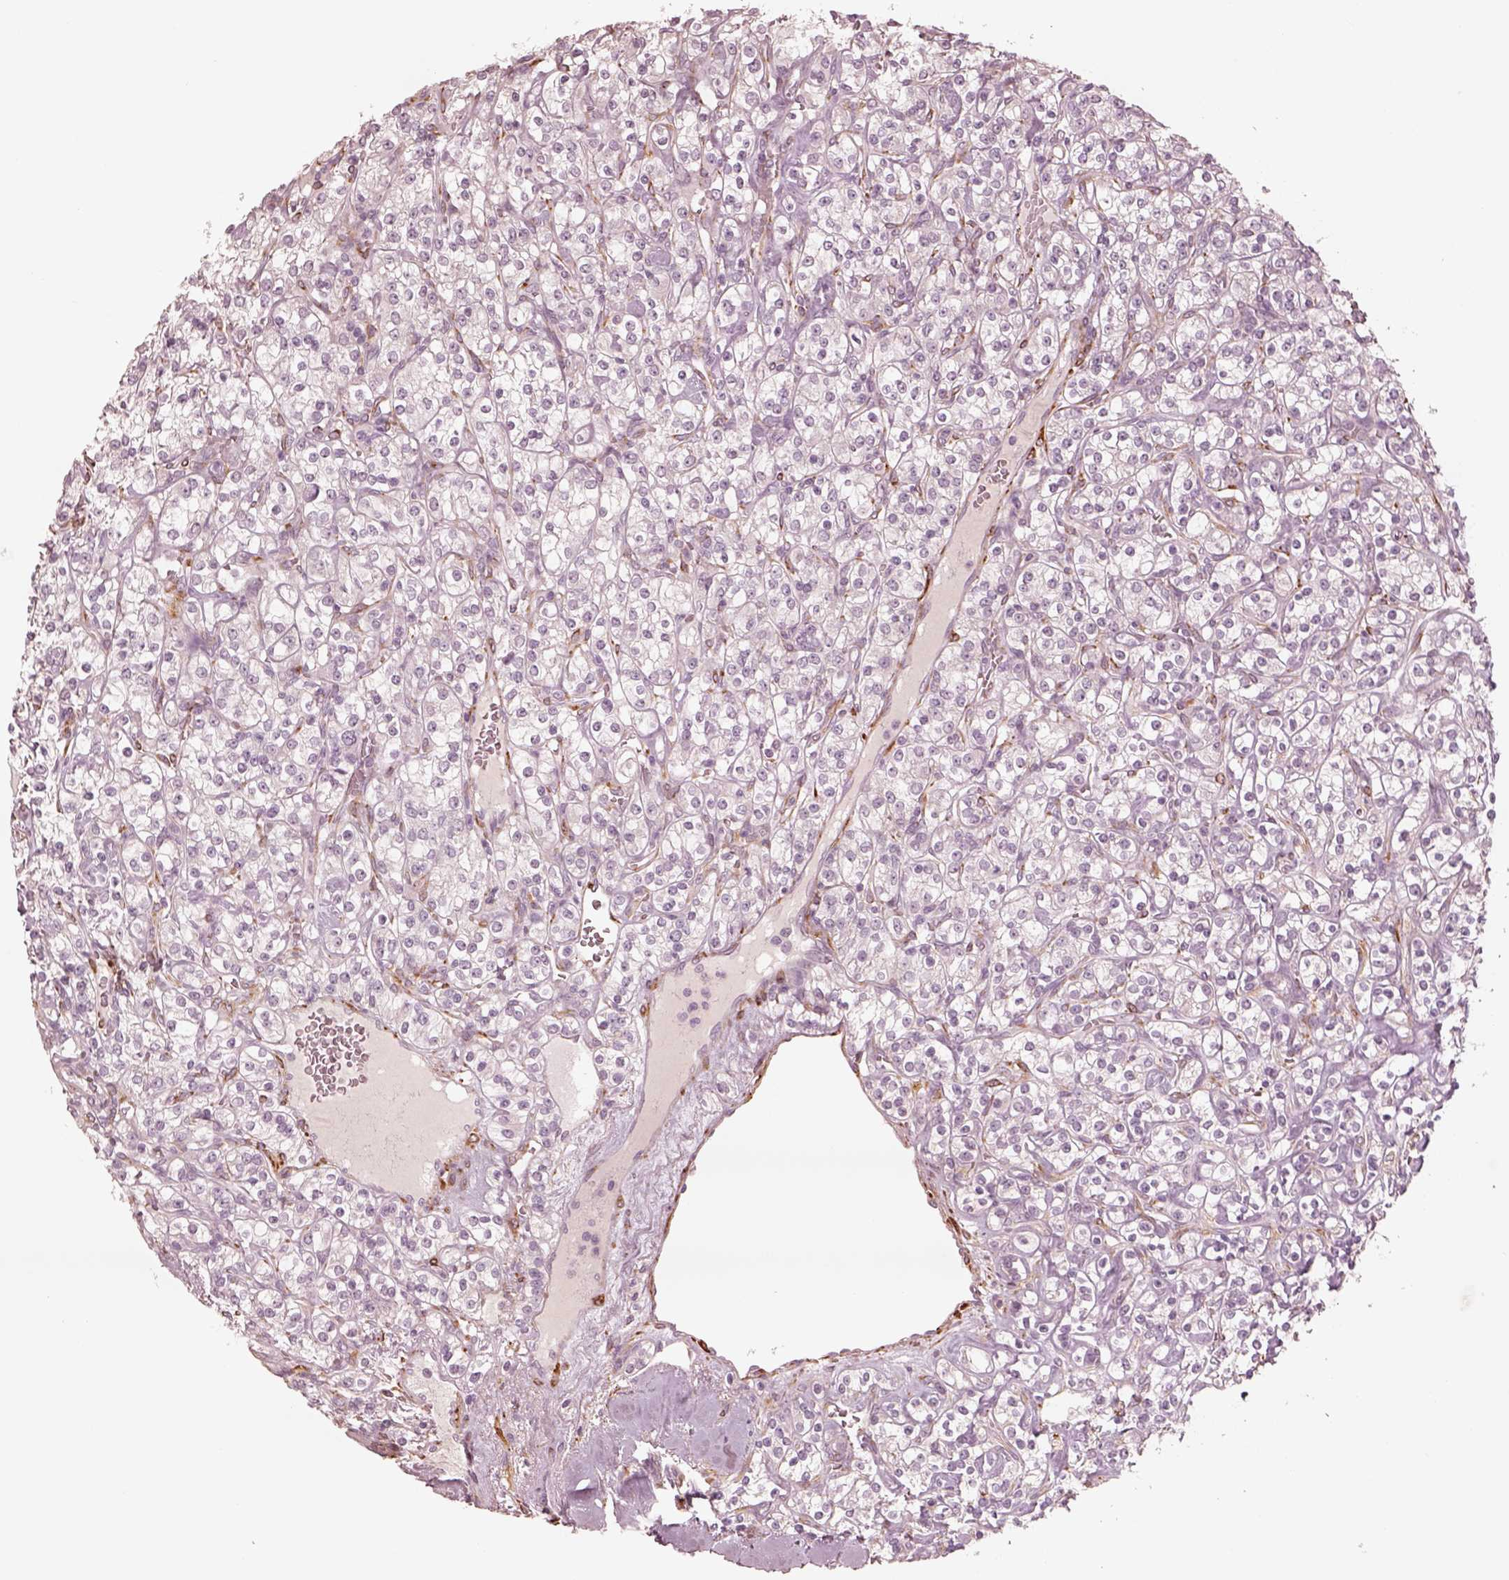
{"staining": {"intensity": "negative", "quantity": "none", "location": "none"}, "tissue": "renal cancer", "cell_type": "Tumor cells", "image_type": "cancer", "snomed": [{"axis": "morphology", "description": "Adenocarcinoma, NOS"}, {"axis": "topography", "description": "Kidney"}], "caption": "Renal adenocarcinoma was stained to show a protein in brown. There is no significant staining in tumor cells.", "gene": "DNAAF9", "patient": {"sex": "male", "age": 77}}